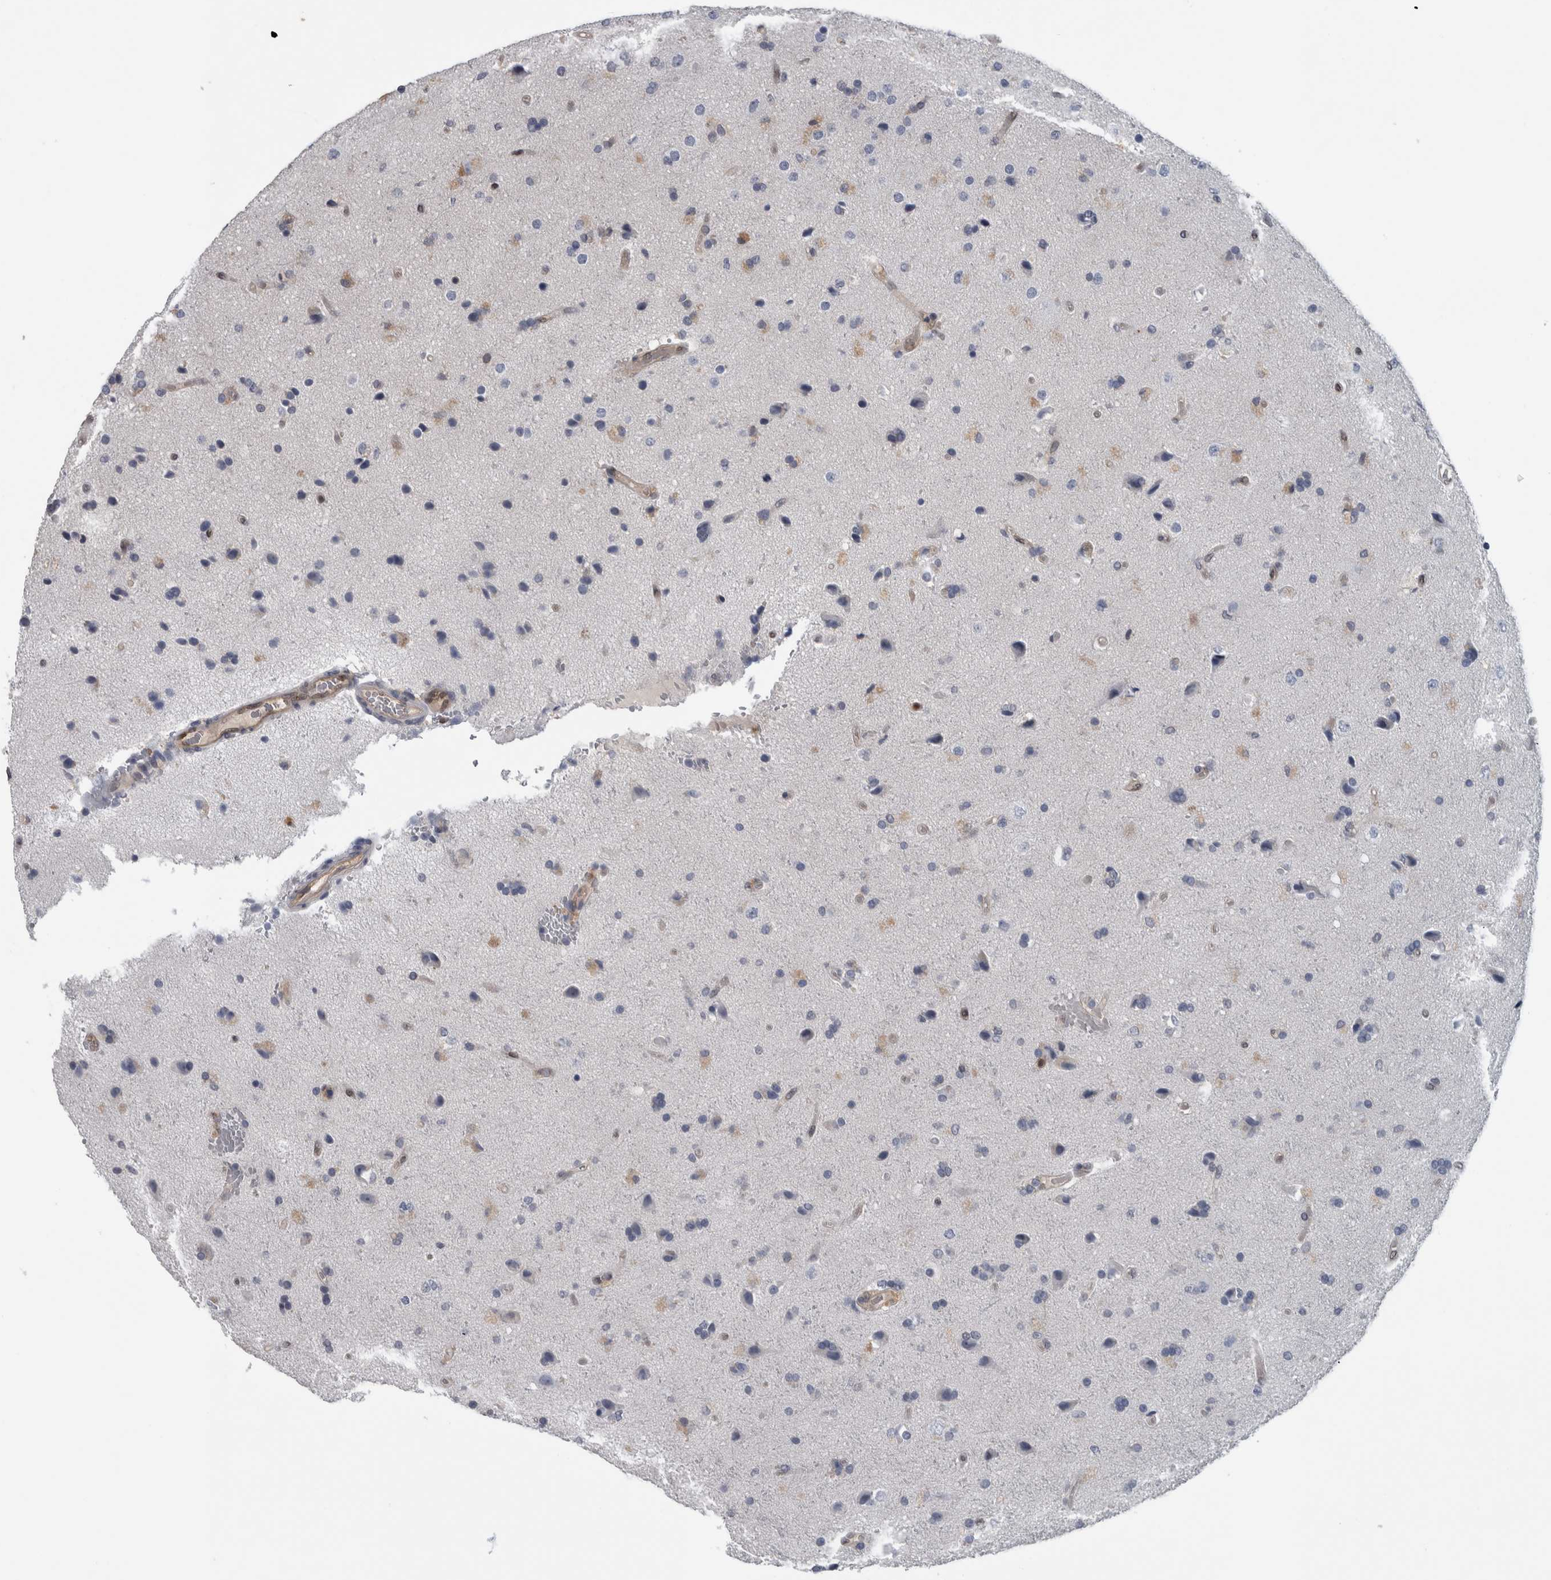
{"staining": {"intensity": "negative", "quantity": "none", "location": "none"}, "tissue": "glioma", "cell_type": "Tumor cells", "image_type": "cancer", "snomed": [{"axis": "morphology", "description": "Glioma, malignant, High grade"}, {"axis": "topography", "description": "Brain"}], "caption": "High magnification brightfield microscopy of malignant glioma (high-grade) stained with DAB (3,3'-diaminobenzidine) (brown) and counterstained with hematoxylin (blue): tumor cells show no significant expression.", "gene": "NAPRT", "patient": {"sex": "male", "age": 72}}